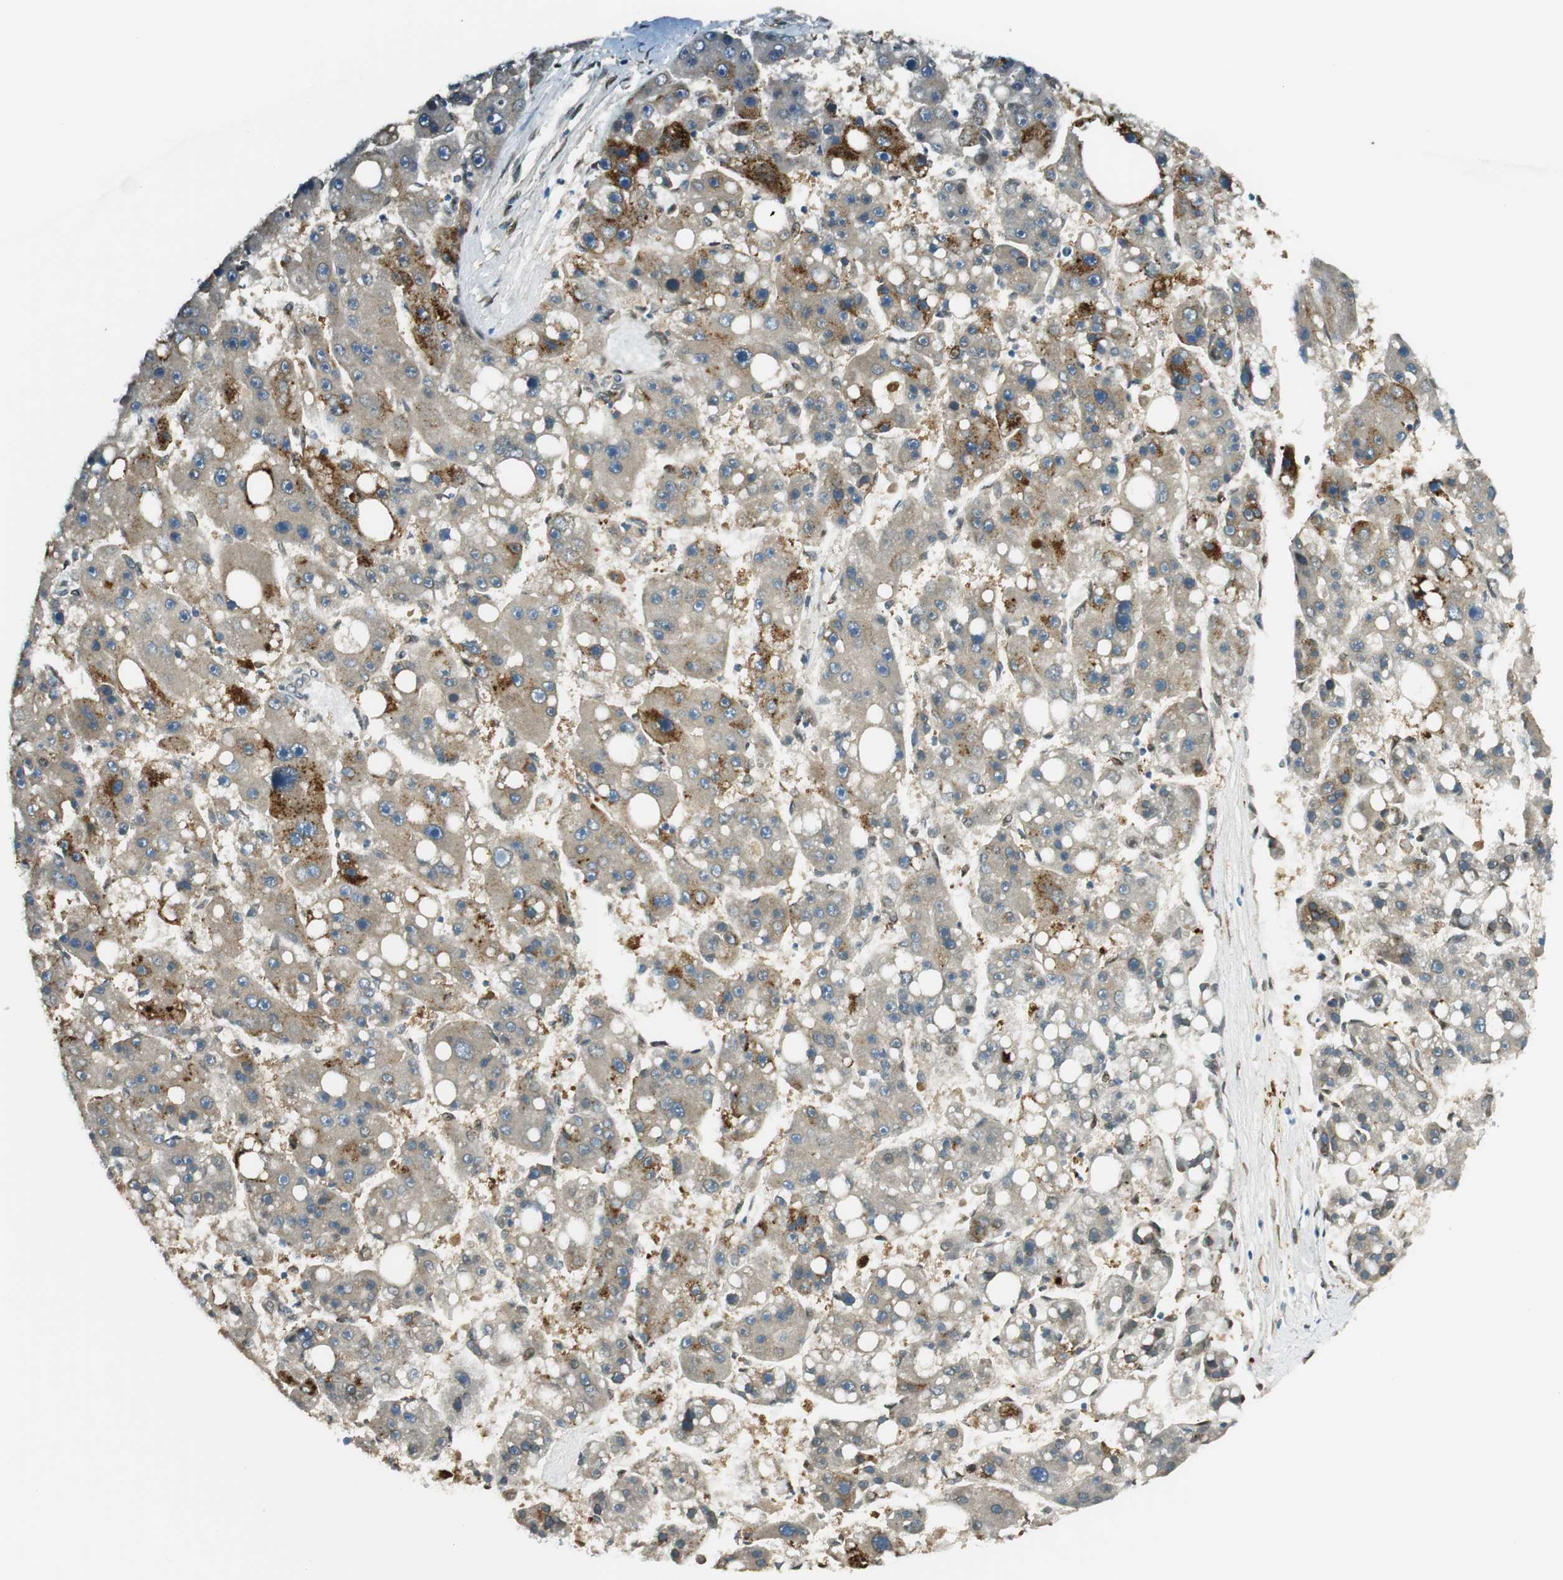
{"staining": {"intensity": "strong", "quantity": "25%-75%", "location": "cytoplasmic/membranous"}, "tissue": "liver cancer", "cell_type": "Tumor cells", "image_type": "cancer", "snomed": [{"axis": "morphology", "description": "Carcinoma, Hepatocellular, NOS"}, {"axis": "topography", "description": "Liver"}], "caption": "The immunohistochemical stain labels strong cytoplasmic/membranous staining in tumor cells of liver cancer tissue.", "gene": "TMEM260", "patient": {"sex": "female", "age": 61}}